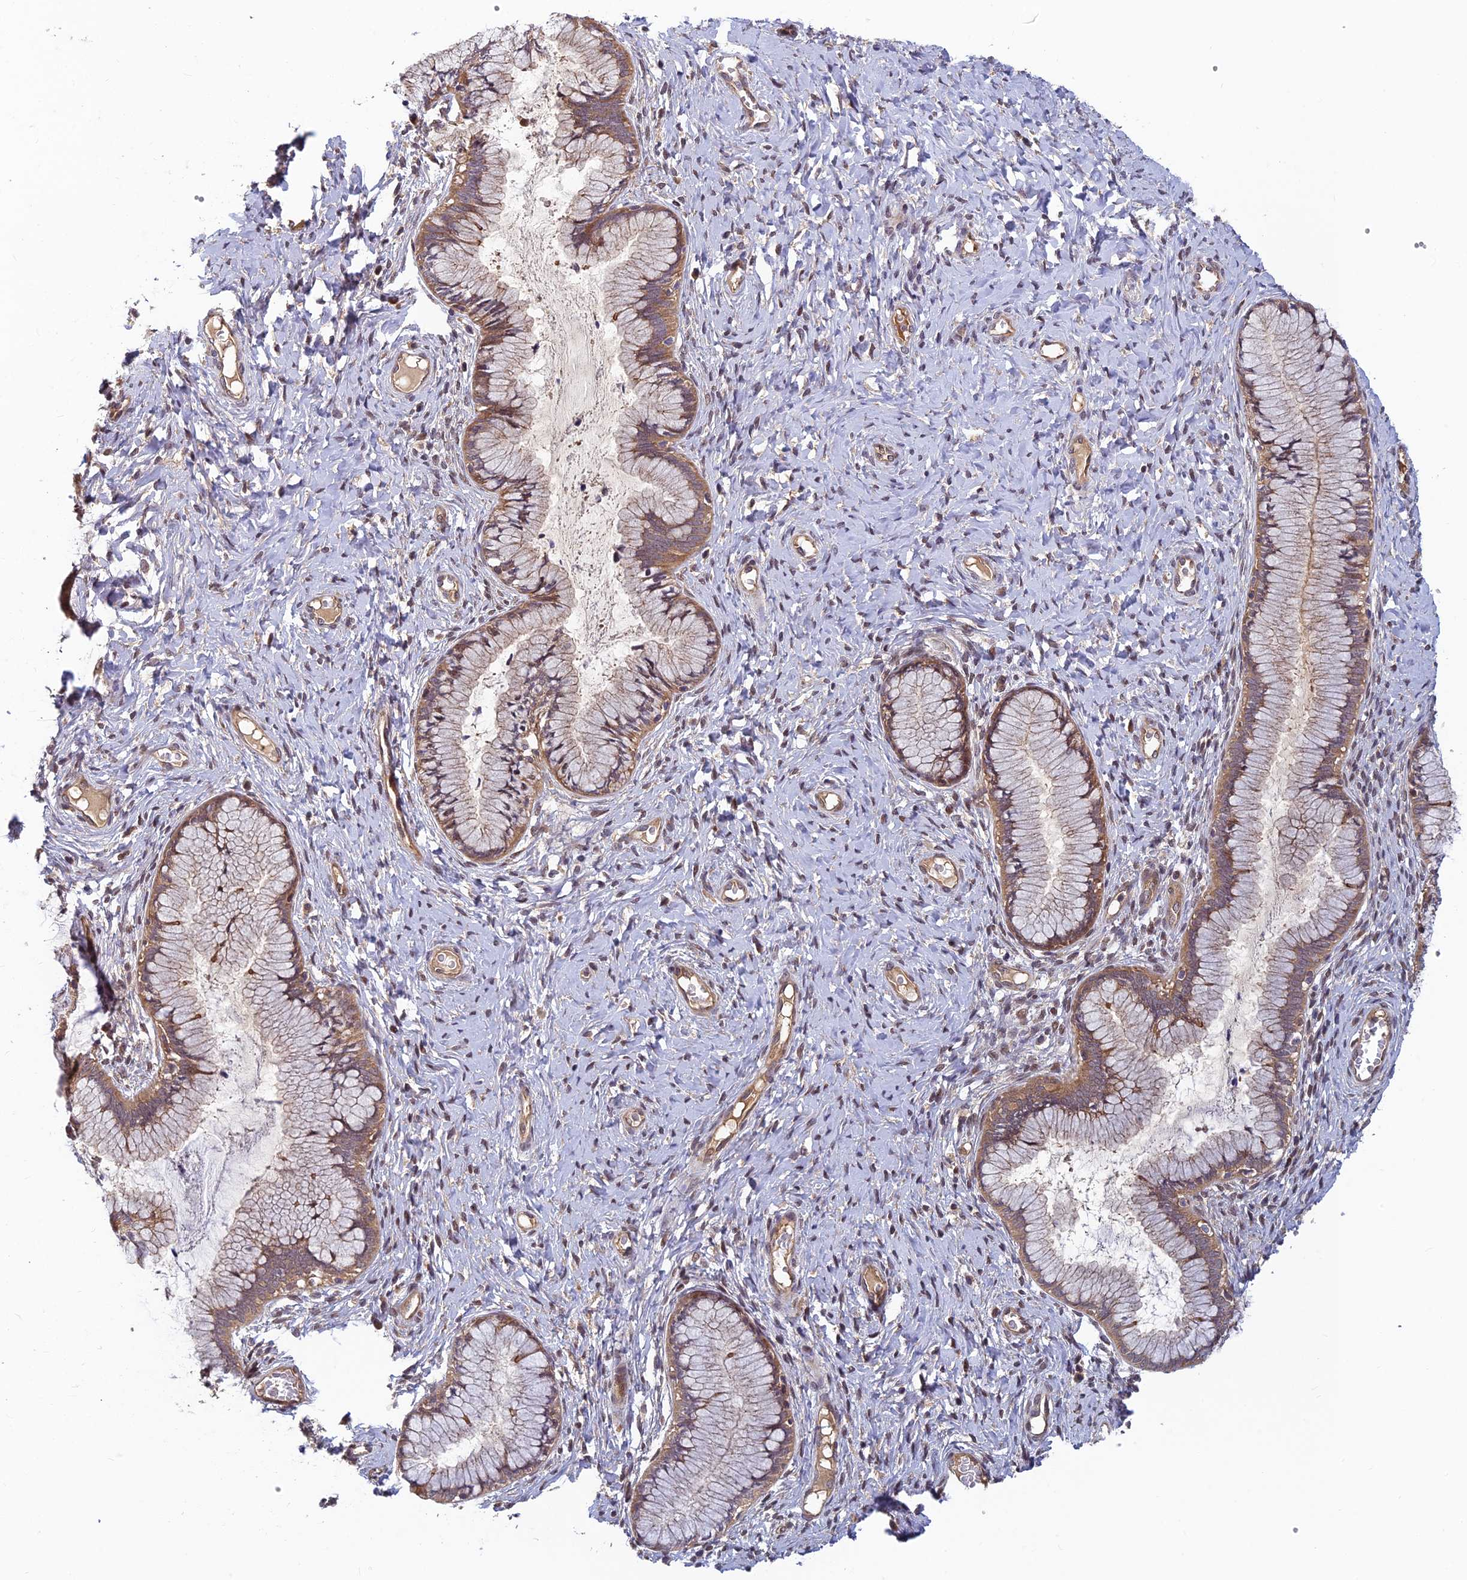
{"staining": {"intensity": "moderate", "quantity": ">75%", "location": "cytoplasmic/membranous"}, "tissue": "cervix", "cell_type": "Glandular cells", "image_type": "normal", "snomed": [{"axis": "morphology", "description": "Normal tissue, NOS"}, {"axis": "topography", "description": "Cervix"}], "caption": "A medium amount of moderate cytoplasmic/membranous positivity is identified in about >75% of glandular cells in unremarkable cervix. (Stains: DAB in brown, nuclei in blue, Microscopy: brightfield microscopy at high magnification).", "gene": "PIKFYVE", "patient": {"sex": "female", "age": 42}}